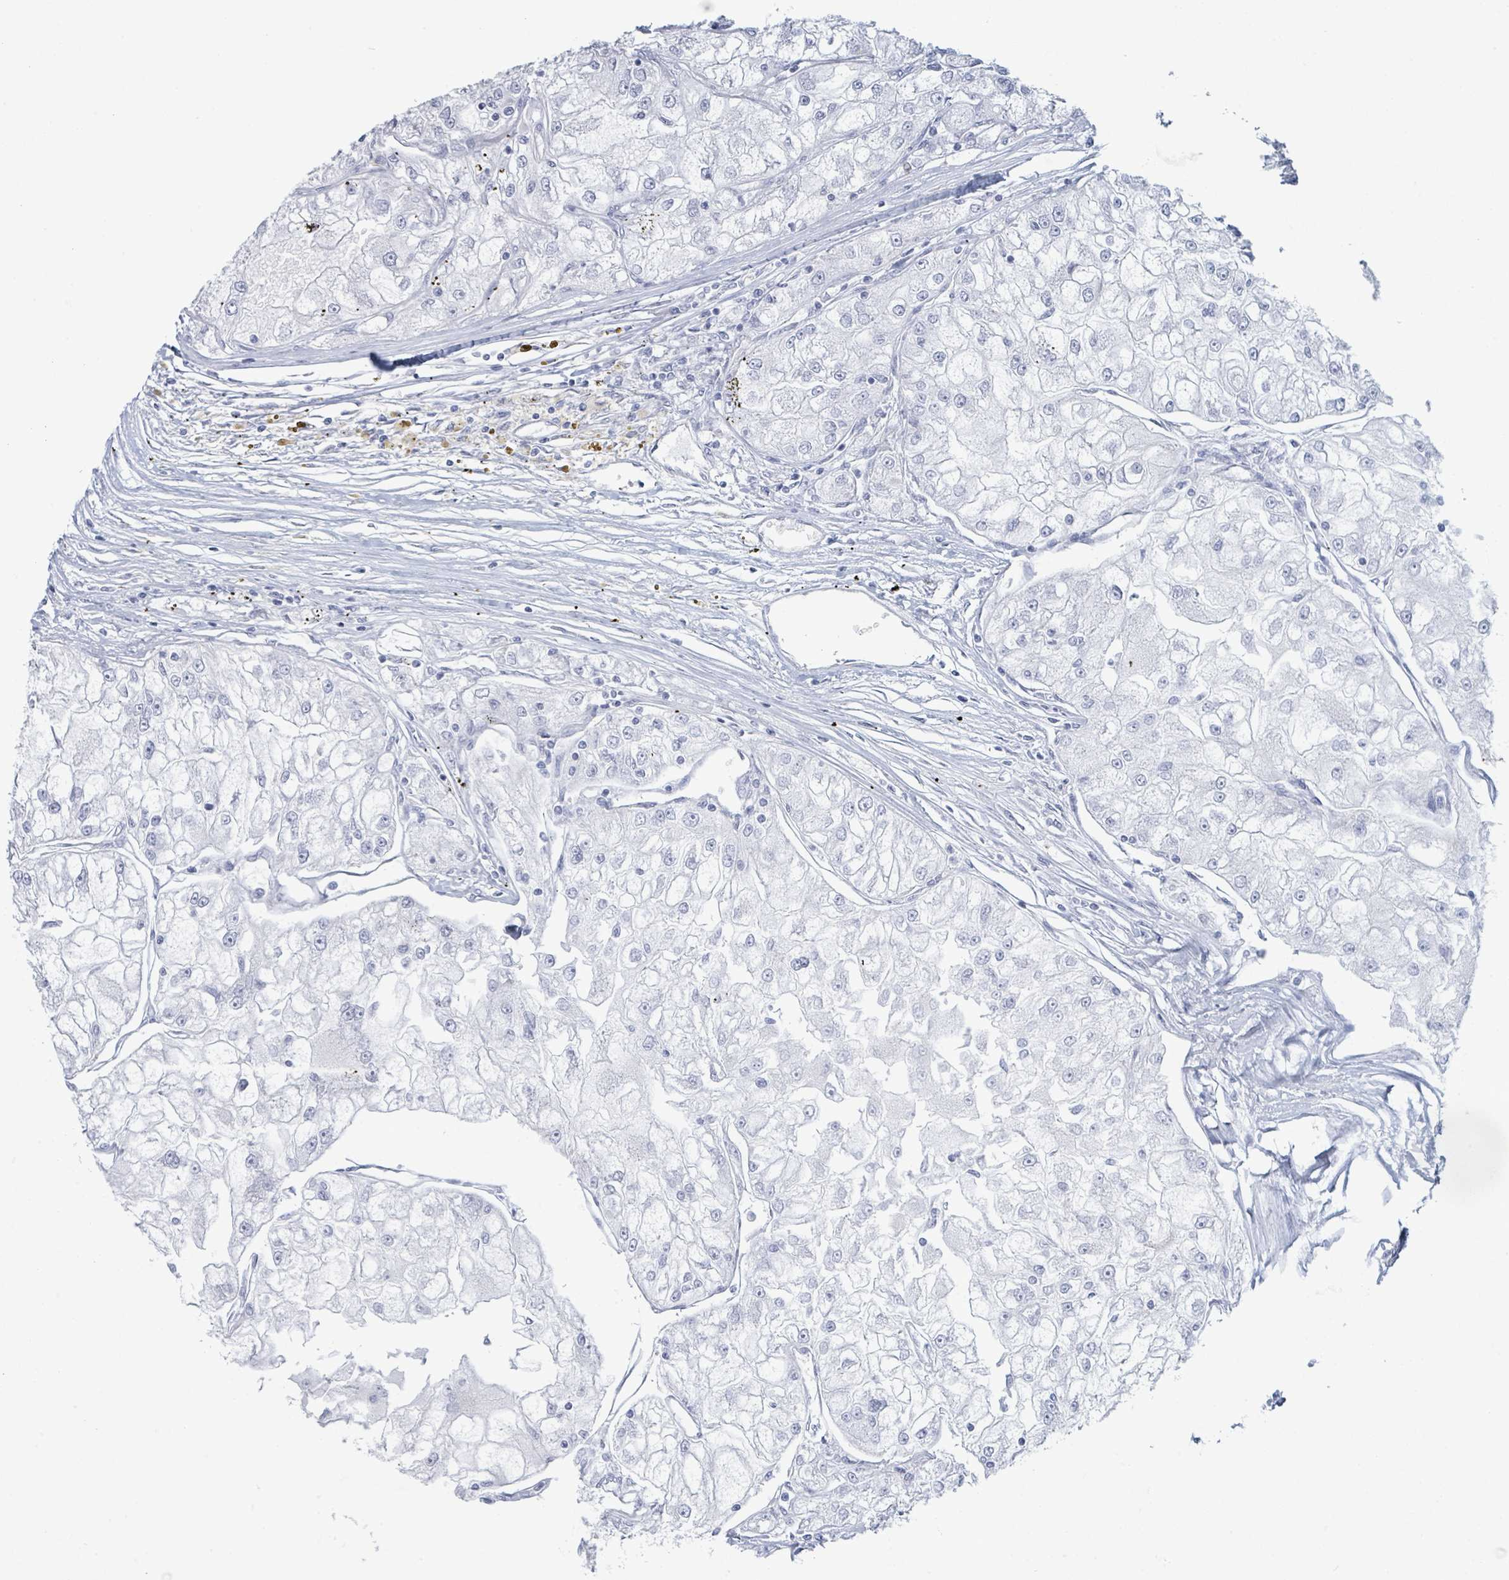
{"staining": {"intensity": "negative", "quantity": "none", "location": "none"}, "tissue": "renal cancer", "cell_type": "Tumor cells", "image_type": "cancer", "snomed": [{"axis": "morphology", "description": "Adenocarcinoma, NOS"}, {"axis": "topography", "description": "Kidney"}], "caption": "Tumor cells are negative for brown protein staining in adenocarcinoma (renal).", "gene": "PGA3", "patient": {"sex": "female", "age": 72}}